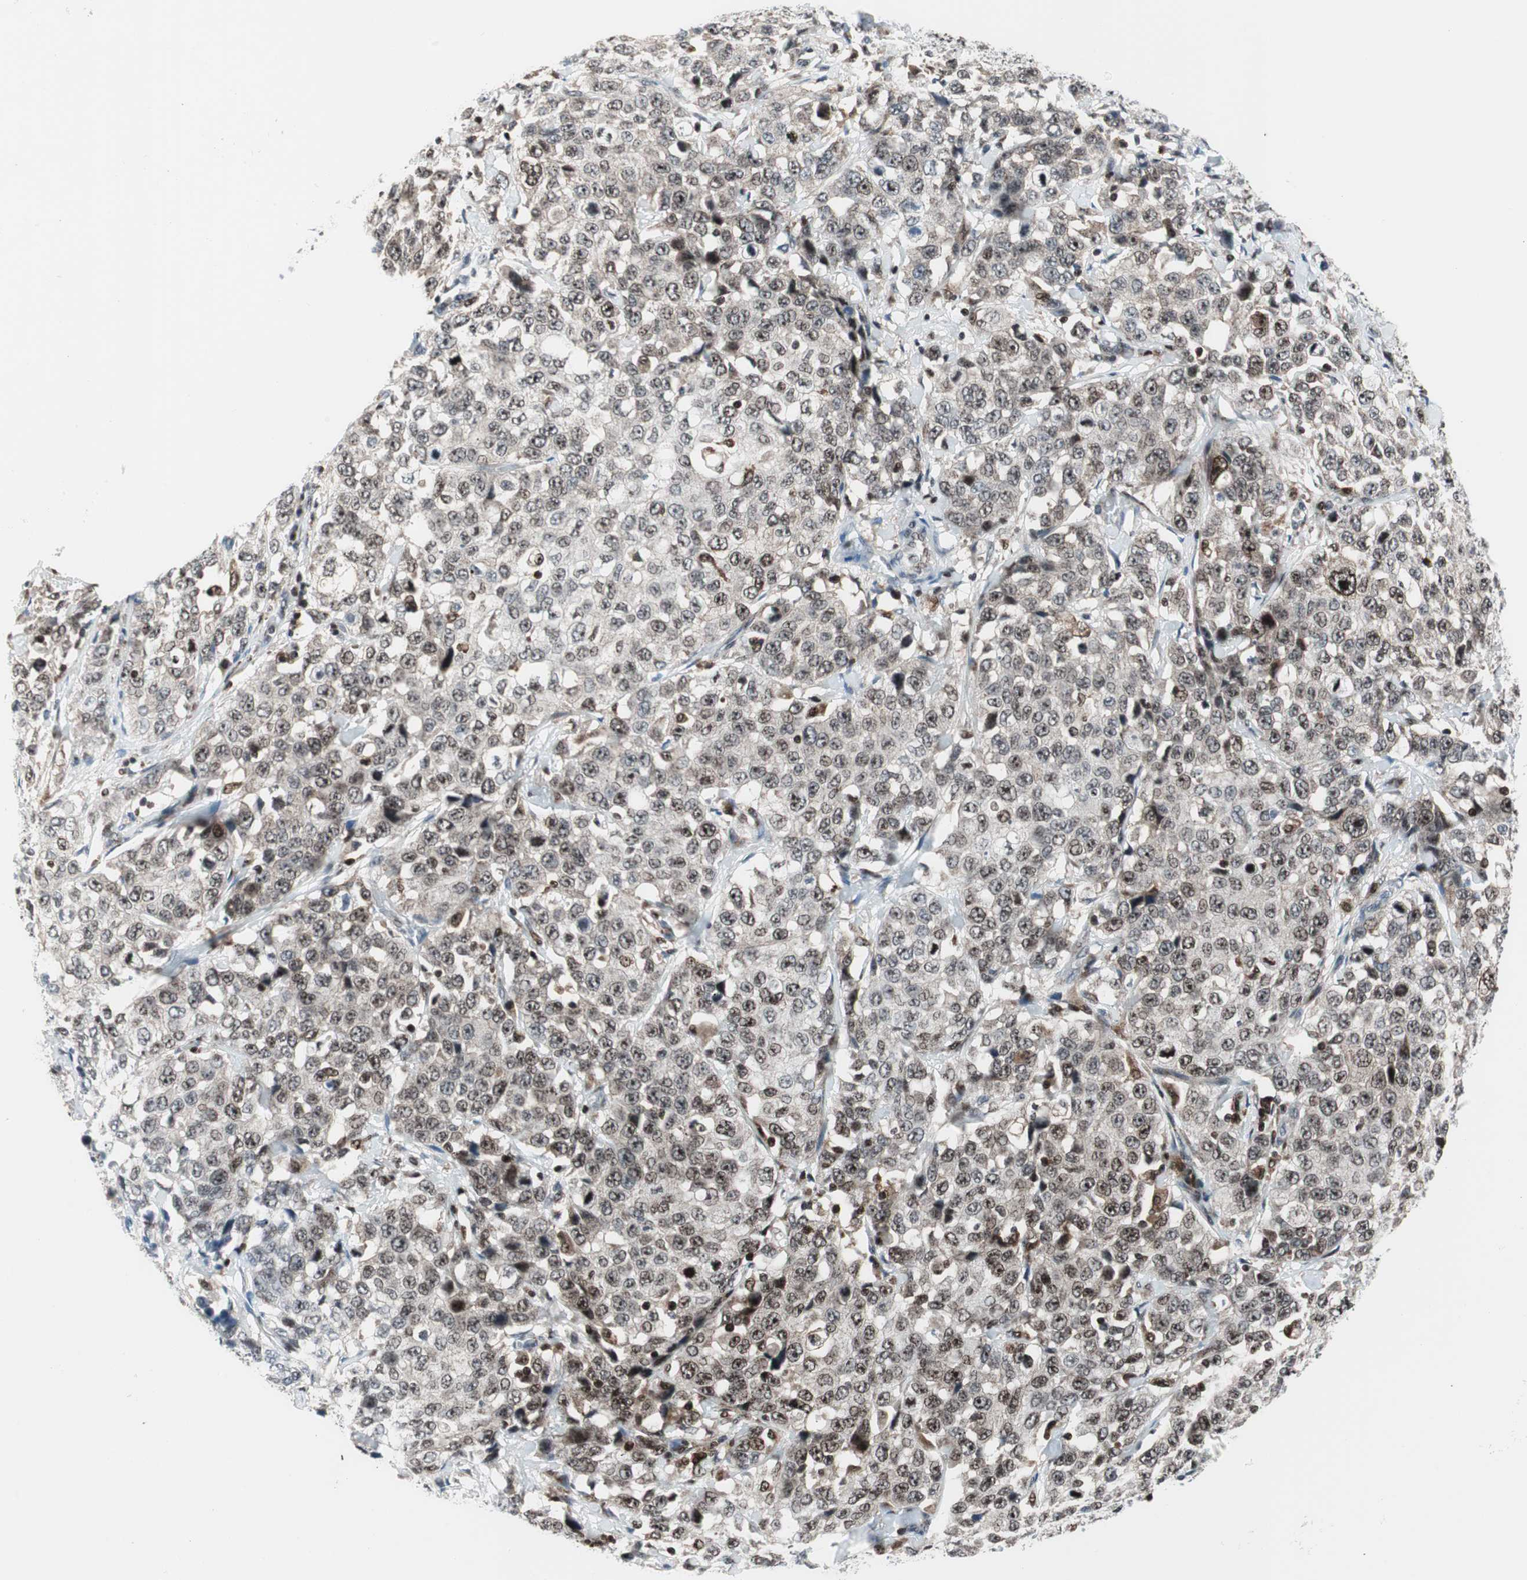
{"staining": {"intensity": "moderate", "quantity": "25%-75%", "location": "nuclear"}, "tissue": "stomach cancer", "cell_type": "Tumor cells", "image_type": "cancer", "snomed": [{"axis": "morphology", "description": "Normal tissue, NOS"}, {"axis": "morphology", "description": "Adenocarcinoma, NOS"}, {"axis": "topography", "description": "Stomach"}], "caption": "Approximately 25%-75% of tumor cells in stomach adenocarcinoma show moderate nuclear protein expression as visualized by brown immunohistochemical staining.", "gene": "RGS10", "patient": {"sex": "male", "age": 48}}